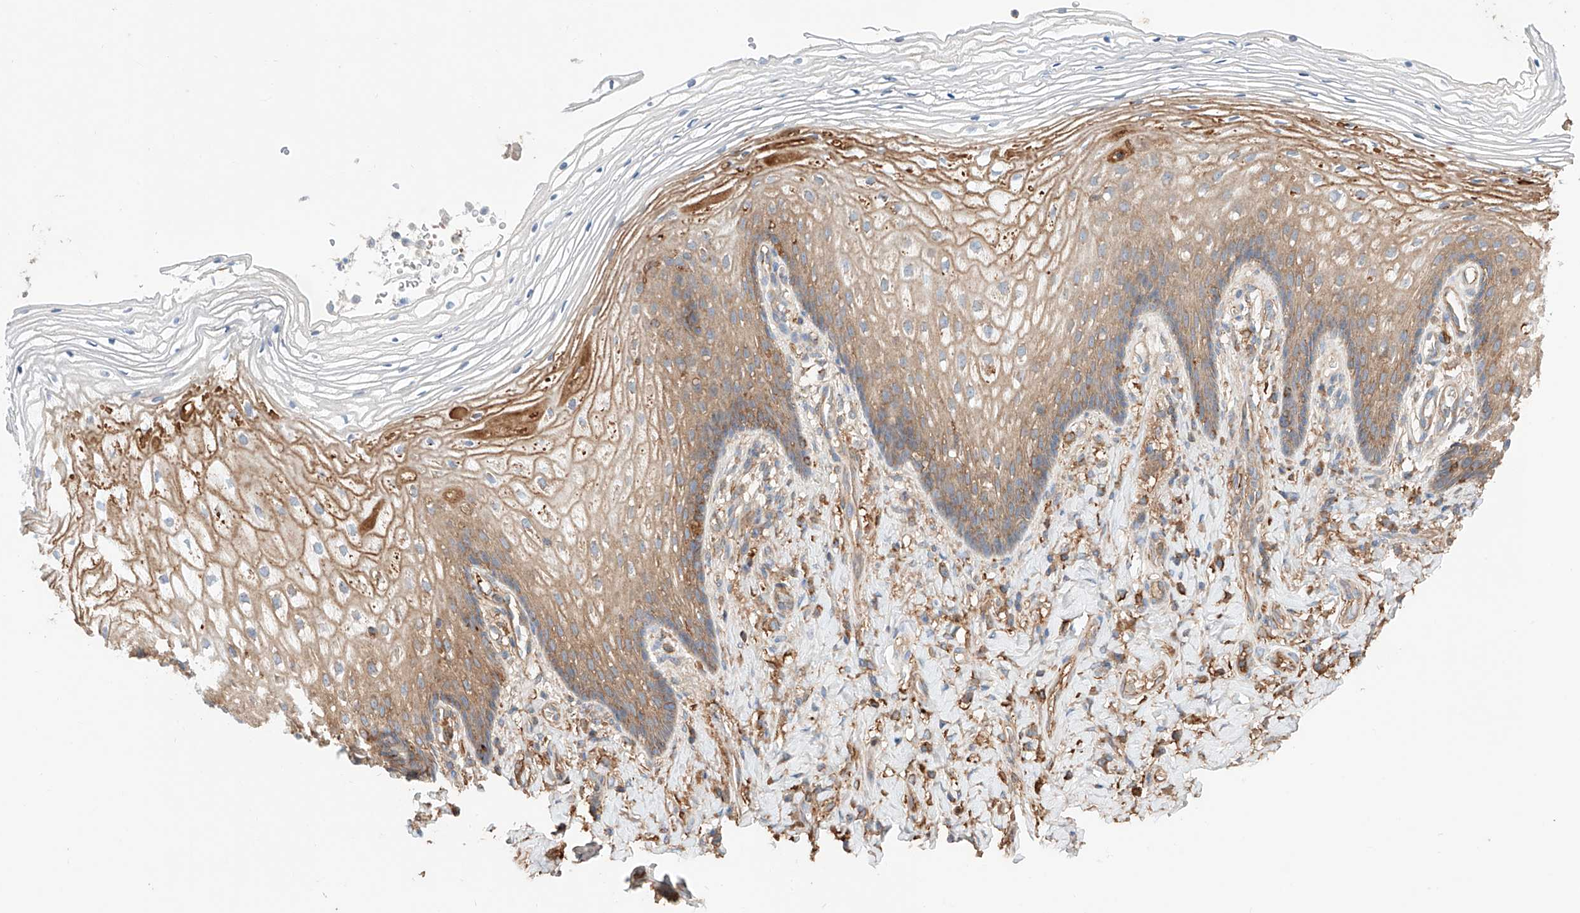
{"staining": {"intensity": "weak", "quantity": ">75%", "location": "cytoplasmic/membranous"}, "tissue": "vagina", "cell_type": "Squamous epithelial cells", "image_type": "normal", "snomed": [{"axis": "morphology", "description": "Normal tissue, NOS"}, {"axis": "topography", "description": "Vagina"}], "caption": "Immunohistochemical staining of normal vagina demonstrates low levels of weak cytoplasmic/membranous positivity in about >75% of squamous epithelial cells. The protein of interest is stained brown, and the nuclei are stained in blue (DAB IHC with brightfield microscopy, high magnification).", "gene": "PGGT1B", "patient": {"sex": "female", "age": 60}}